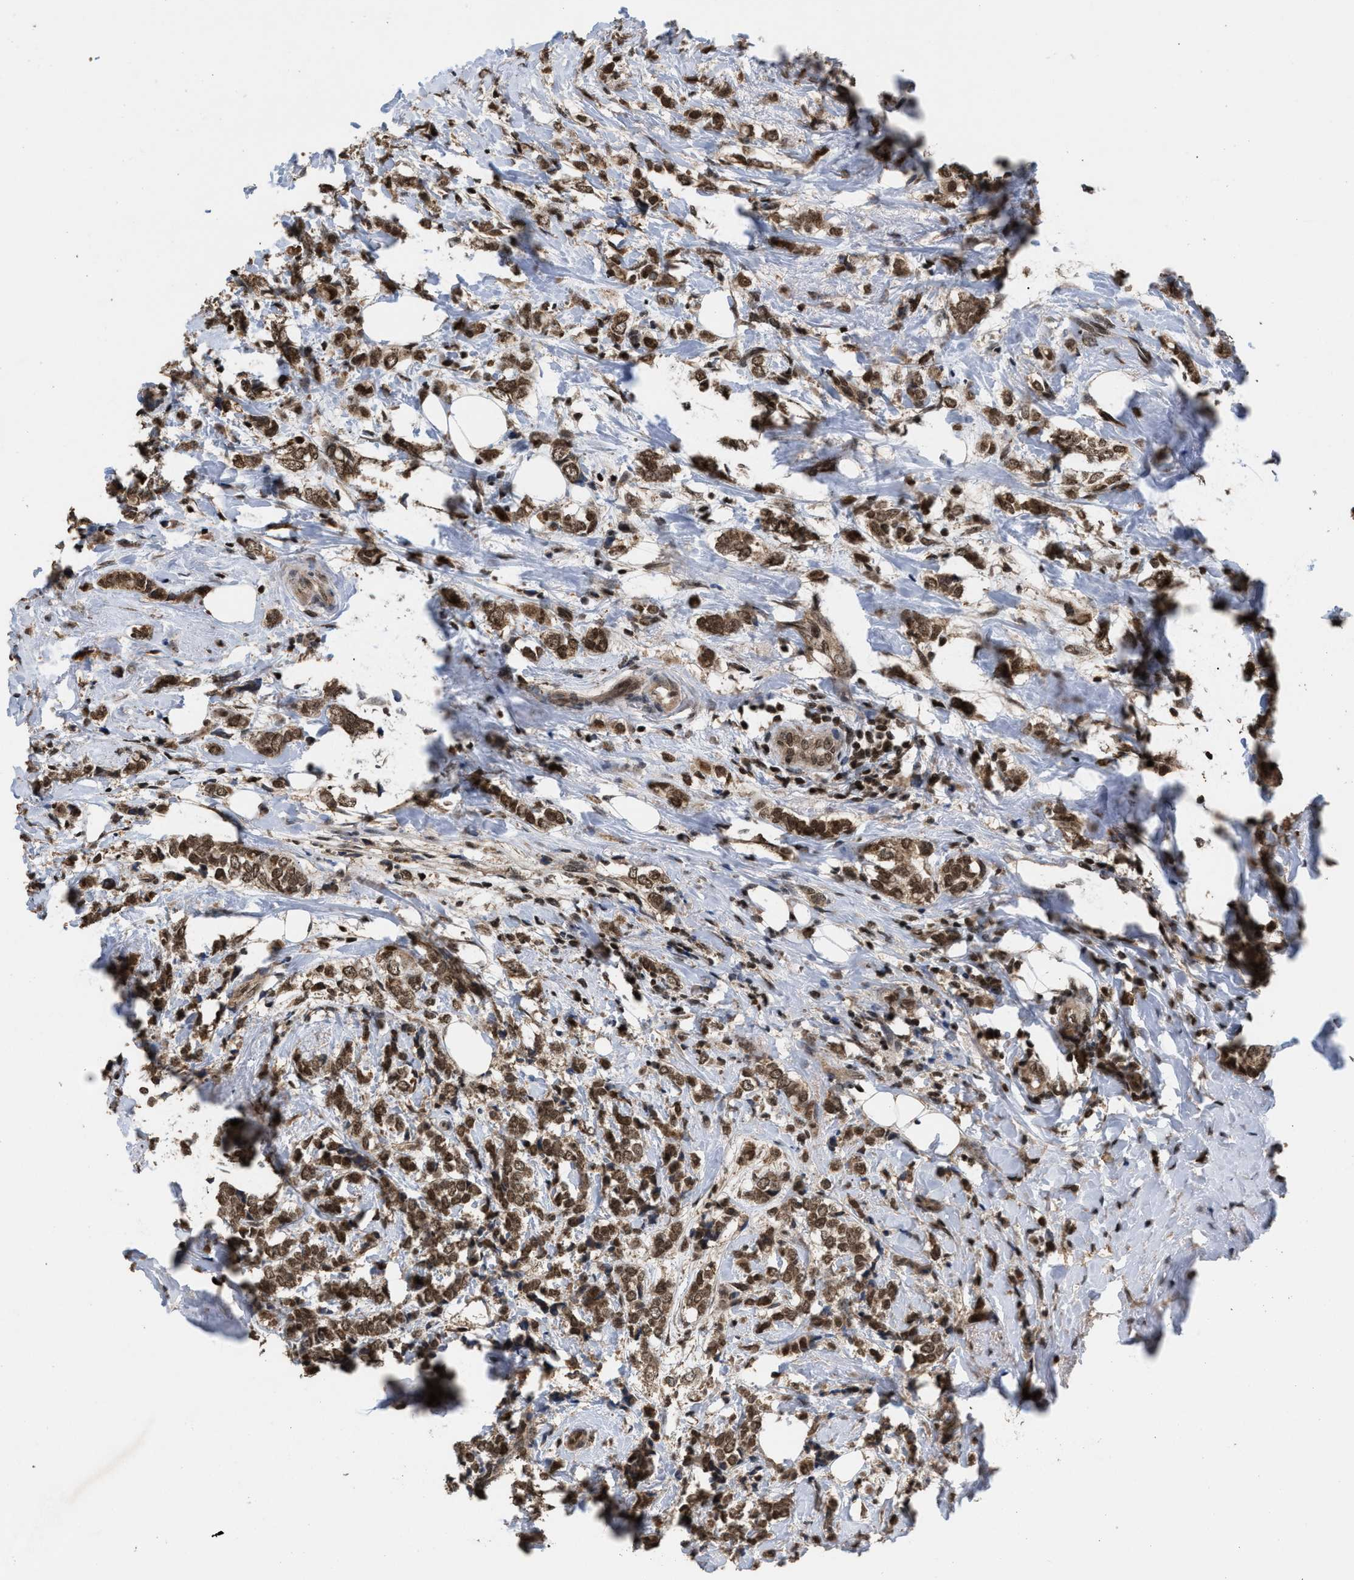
{"staining": {"intensity": "strong", "quantity": ">75%", "location": "cytoplasmic/membranous,nuclear"}, "tissue": "breast cancer", "cell_type": "Tumor cells", "image_type": "cancer", "snomed": [{"axis": "morphology", "description": "Normal tissue, NOS"}, {"axis": "morphology", "description": "Lobular carcinoma"}, {"axis": "topography", "description": "Breast"}], "caption": "Immunohistochemistry (IHC) (DAB) staining of lobular carcinoma (breast) displays strong cytoplasmic/membranous and nuclear protein positivity in approximately >75% of tumor cells.", "gene": "C9orf78", "patient": {"sex": "female", "age": 47}}